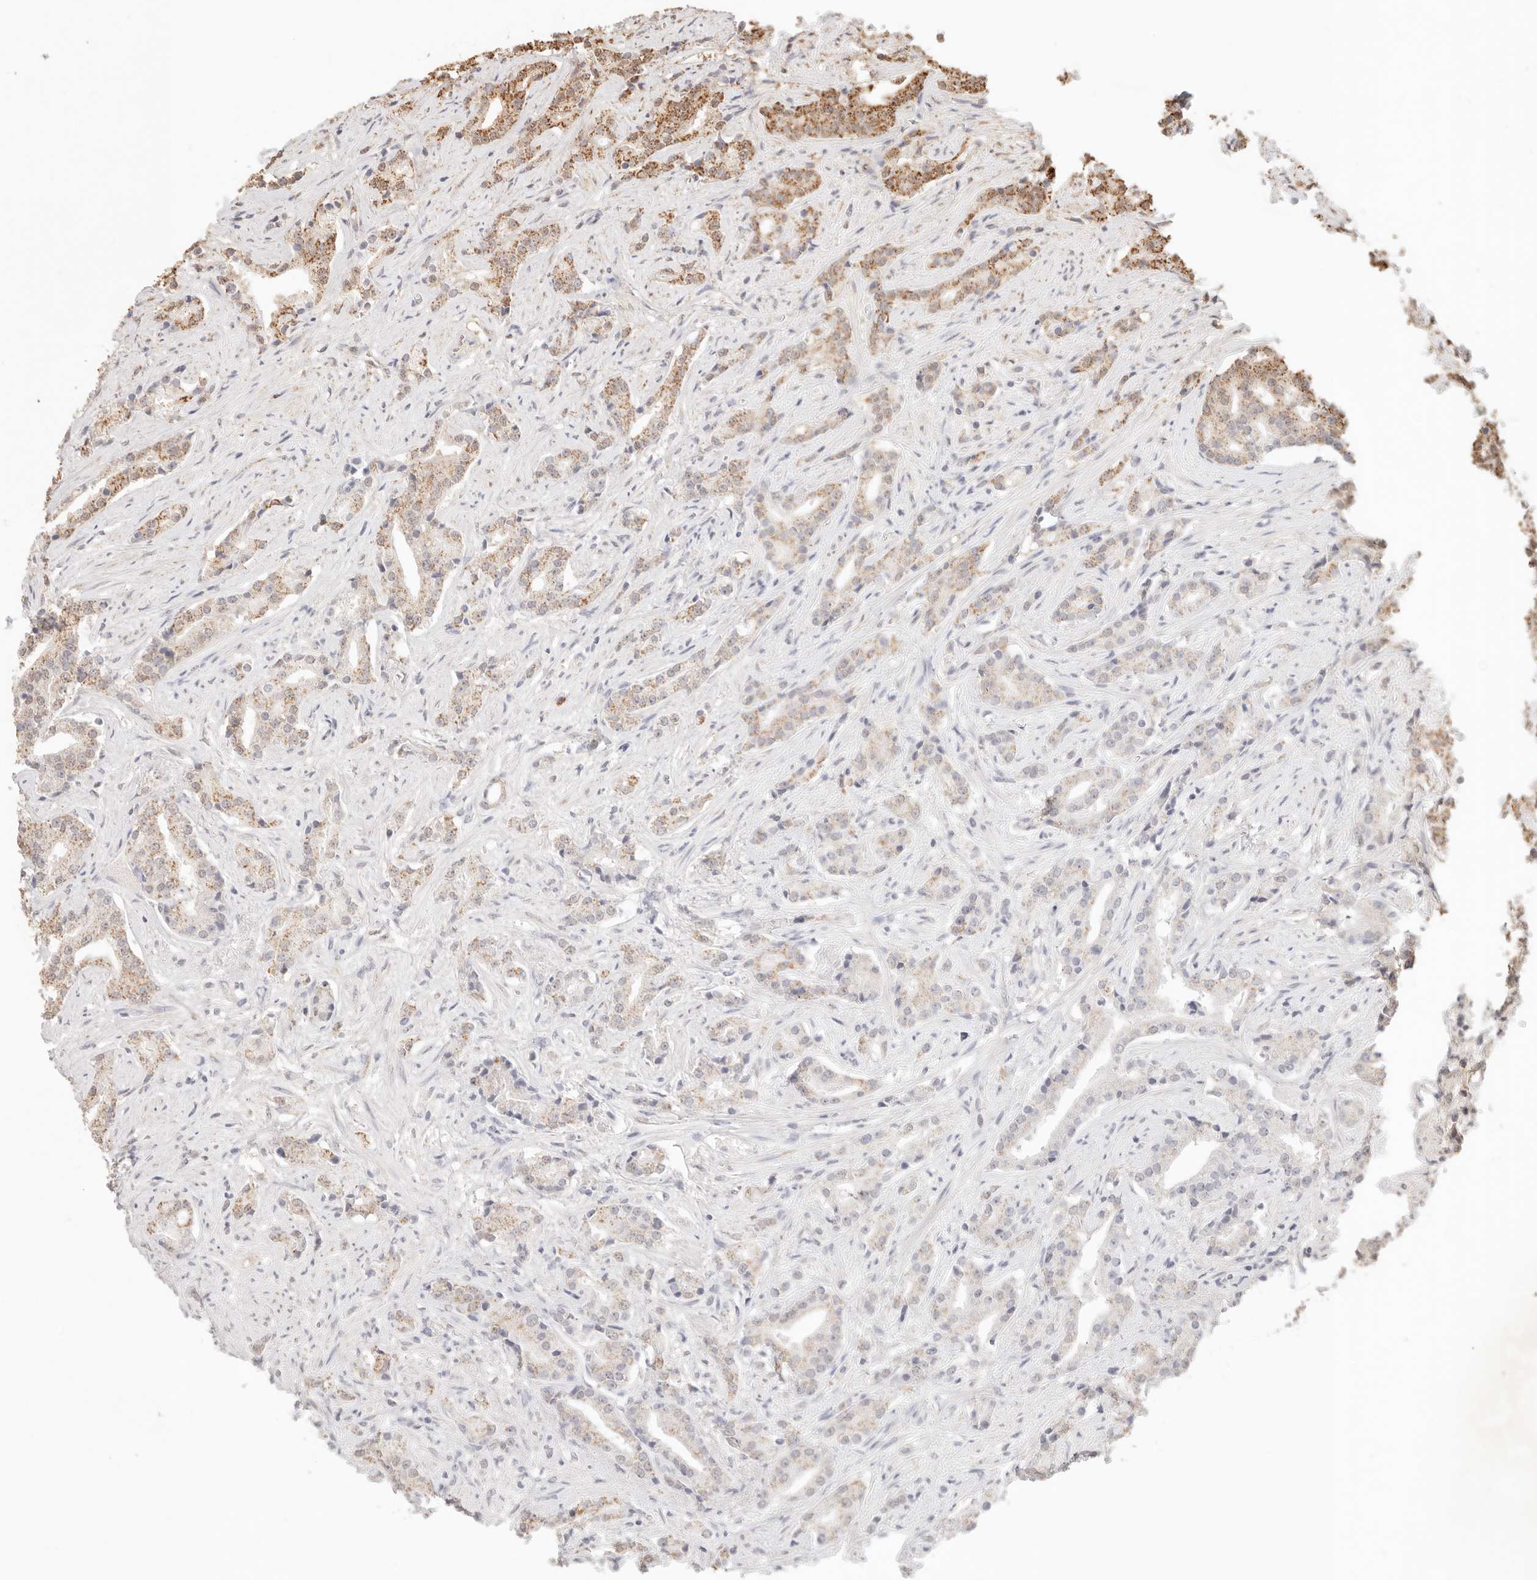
{"staining": {"intensity": "moderate", "quantity": "25%-75%", "location": "cytoplasmic/membranous"}, "tissue": "prostate cancer", "cell_type": "Tumor cells", "image_type": "cancer", "snomed": [{"axis": "morphology", "description": "Adenocarcinoma, Low grade"}, {"axis": "topography", "description": "Prostate"}], "caption": "This photomicrograph demonstrates immunohistochemistry (IHC) staining of human prostate cancer, with medium moderate cytoplasmic/membranous expression in approximately 25%-75% of tumor cells.", "gene": "IL1R2", "patient": {"sex": "male", "age": 67}}